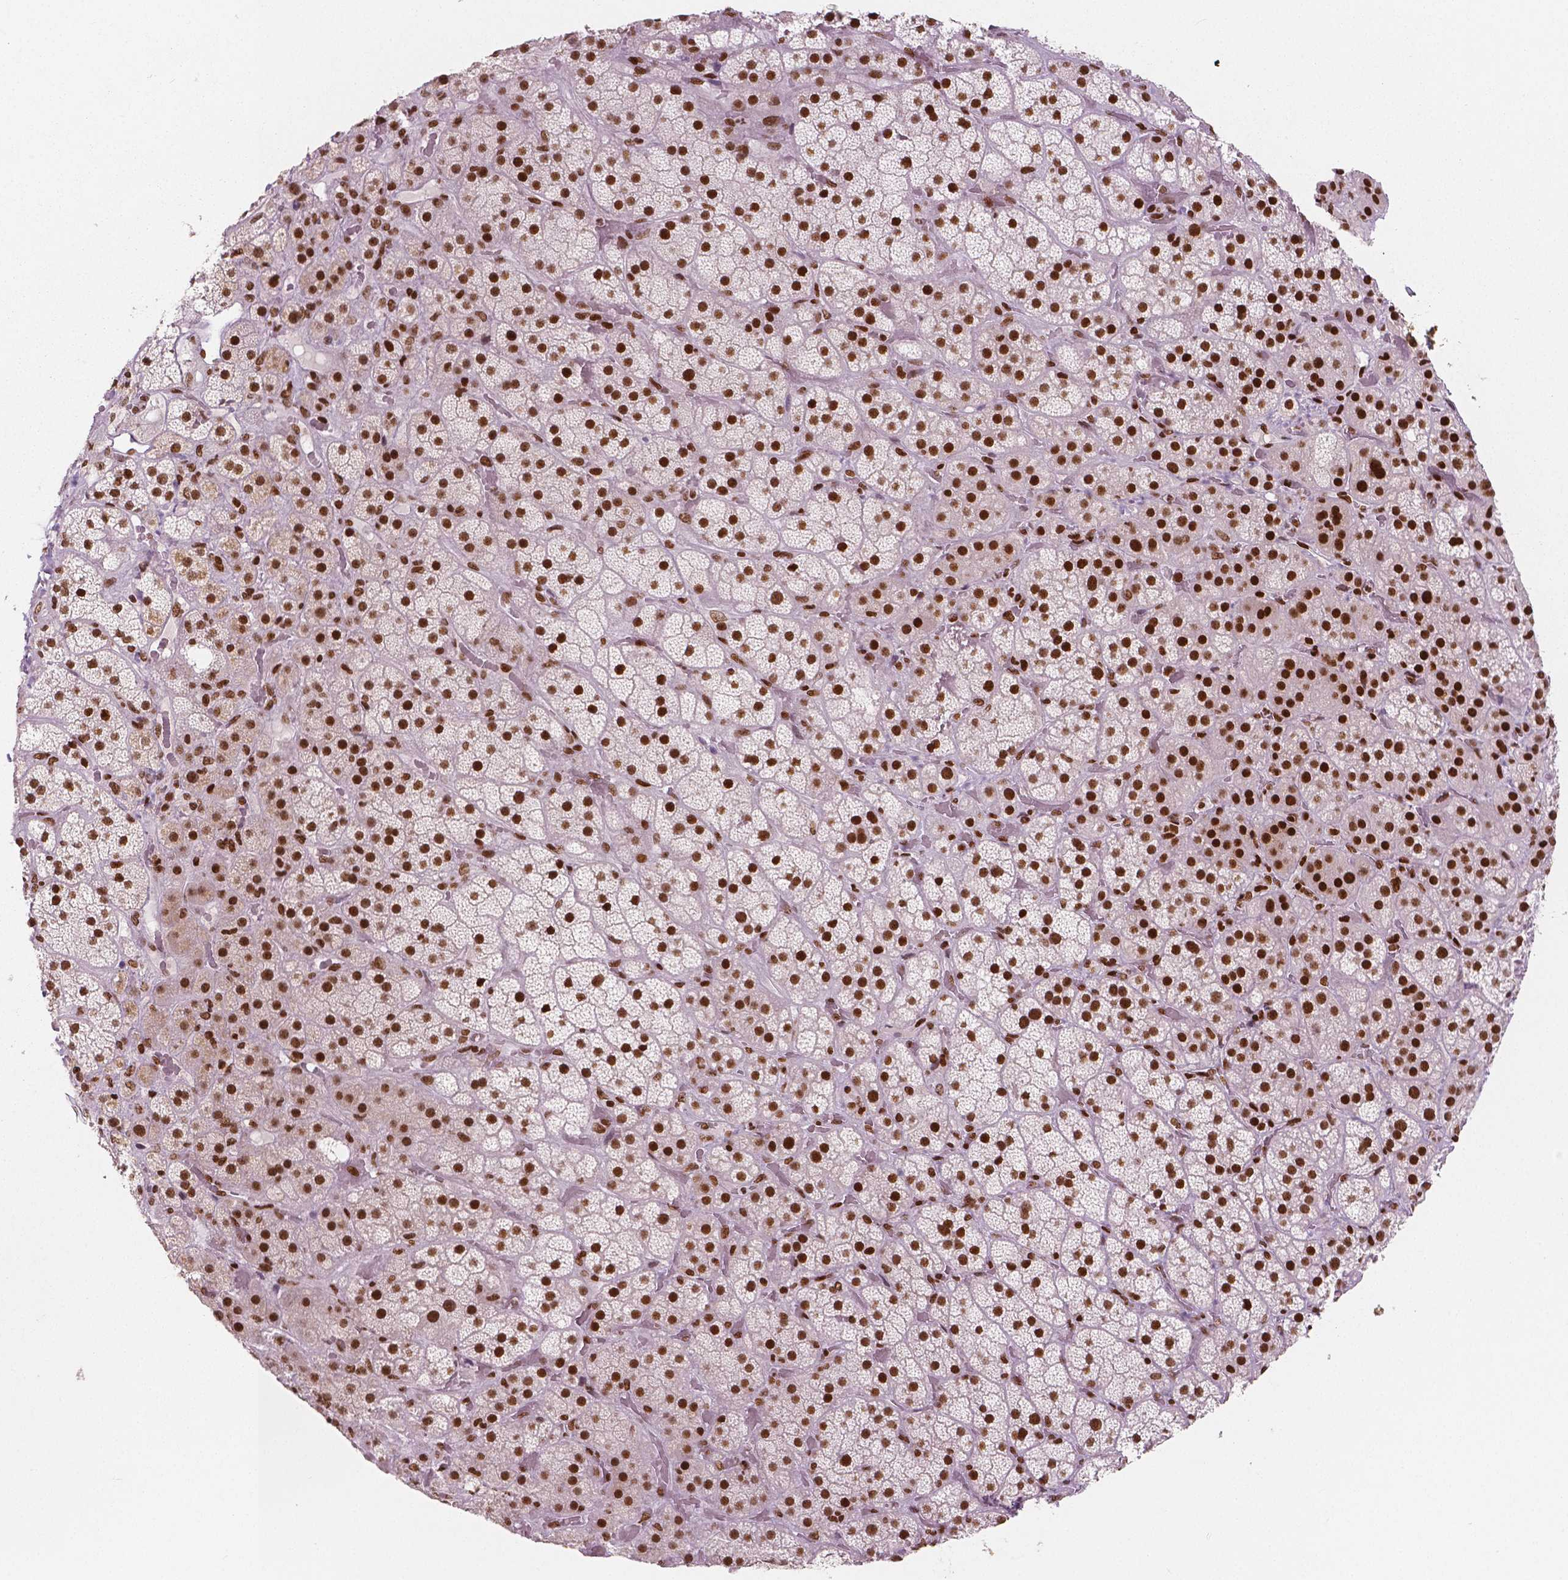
{"staining": {"intensity": "strong", "quantity": ">75%", "location": "nuclear"}, "tissue": "adrenal gland", "cell_type": "Glandular cells", "image_type": "normal", "snomed": [{"axis": "morphology", "description": "Normal tissue, NOS"}, {"axis": "topography", "description": "Adrenal gland"}], "caption": "Protein expression analysis of unremarkable adrenal gland reveals strong nuclear expression in approximately >75% of glandular cells. Ihc stains the protein of interest in brown and the nuclei are stained blue.", "gene": "BRD4", "patient": {"sex": "male", "age": 57}}